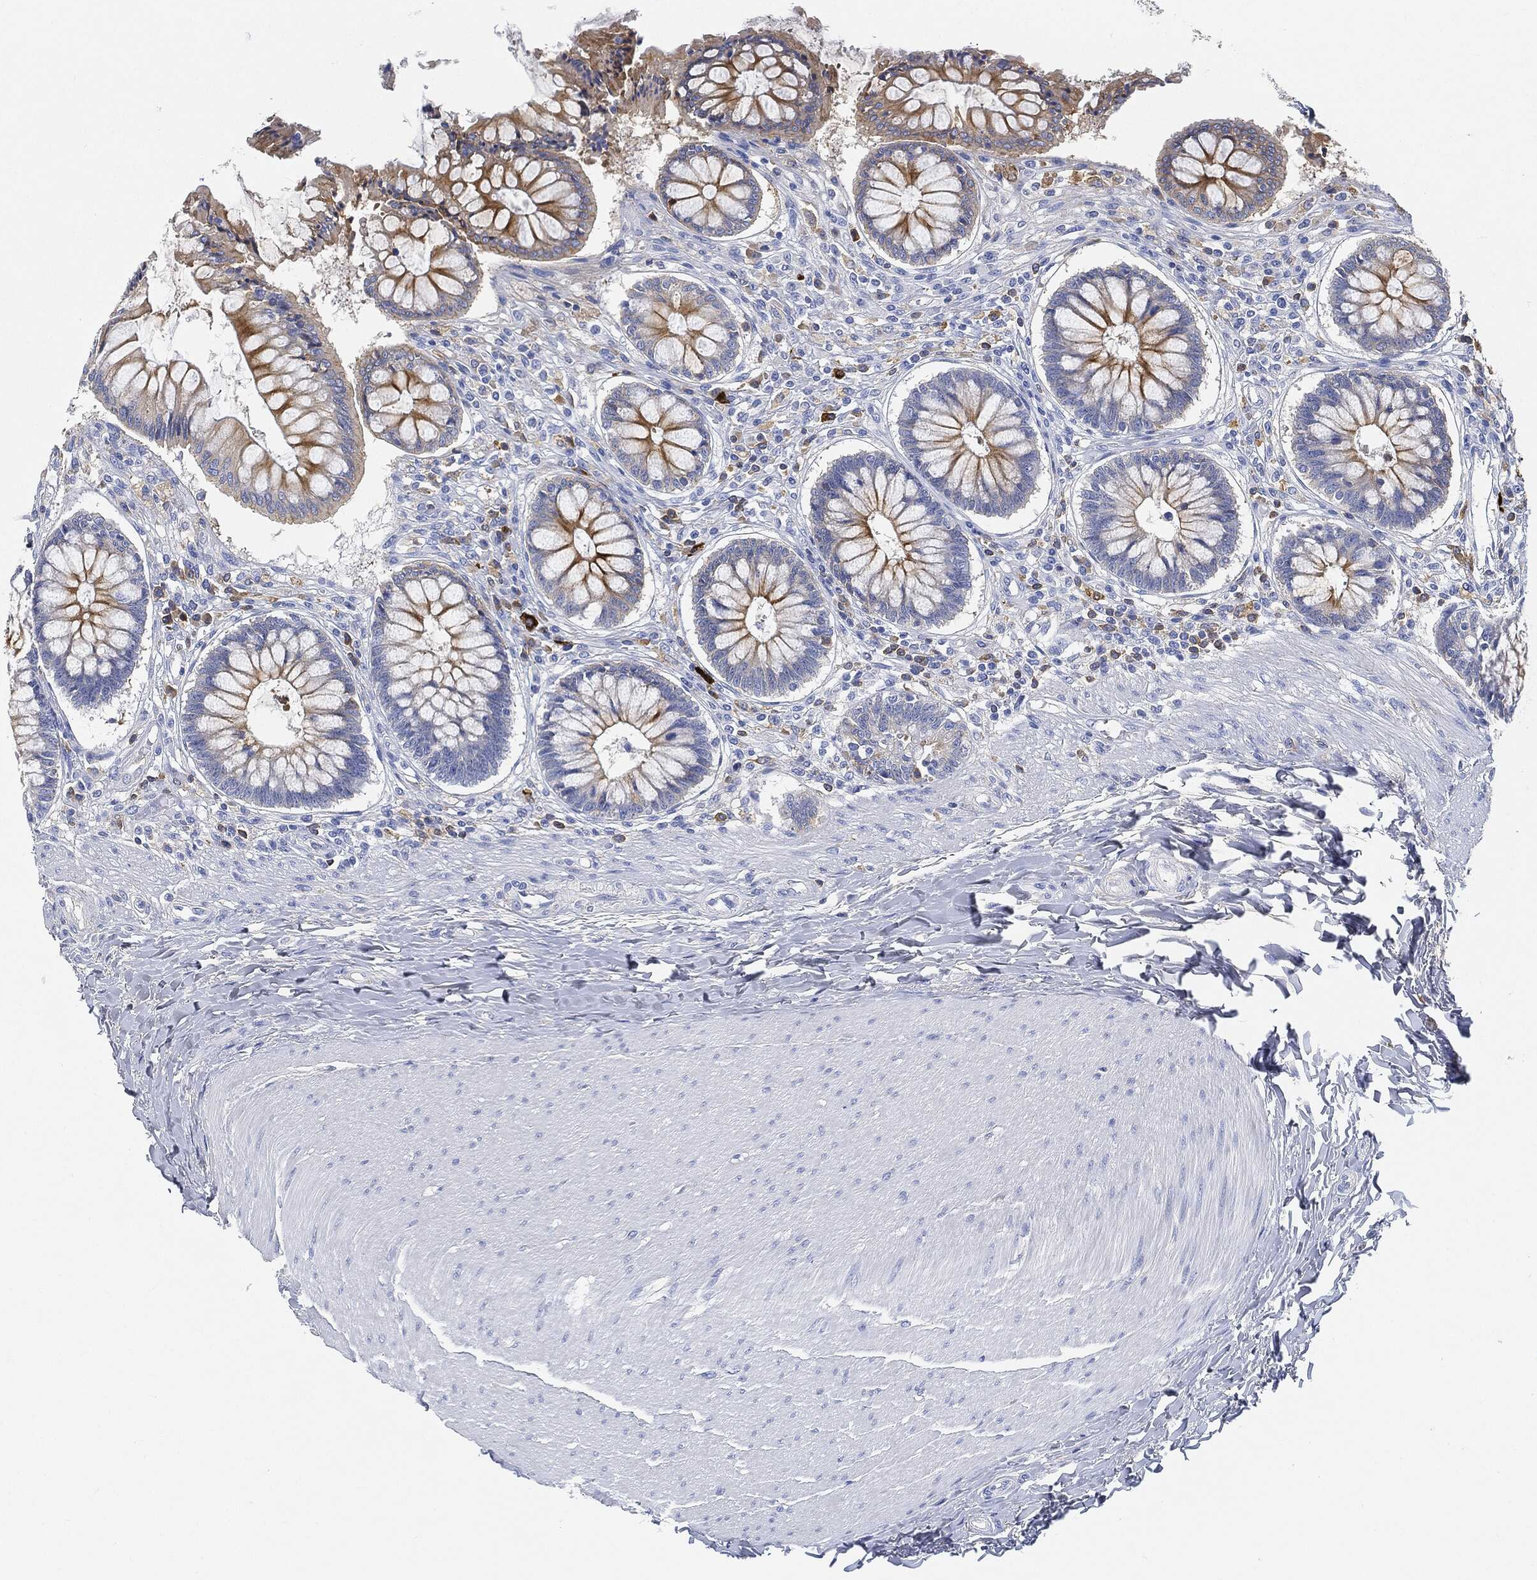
{"staining": {"intensity": "strong", "quantity": "<25%", "location": "cytoplasmic/membranous"}, "tissue": "rectum", "cell_type": "Glandular cells", "image_type": "normal", "snomed": [{"axis": "morphology", "description": "Normal tissue, NOS"}, {"axis": "topography", "description": "Rectum"}], "caption": "Rectum was stained to show a protein in brown. There is medium levels of strong cytoplasmic/membranous expression in approximately <25% of glandular cells. Using DAB (3,3'-diaminobenzidine) (brown) and hematoxylin (blue) stains, captured at high magnification using brightfield microscopy.", "gene": "IGLV6", "patient": {"sex": "female", "age": 58}}